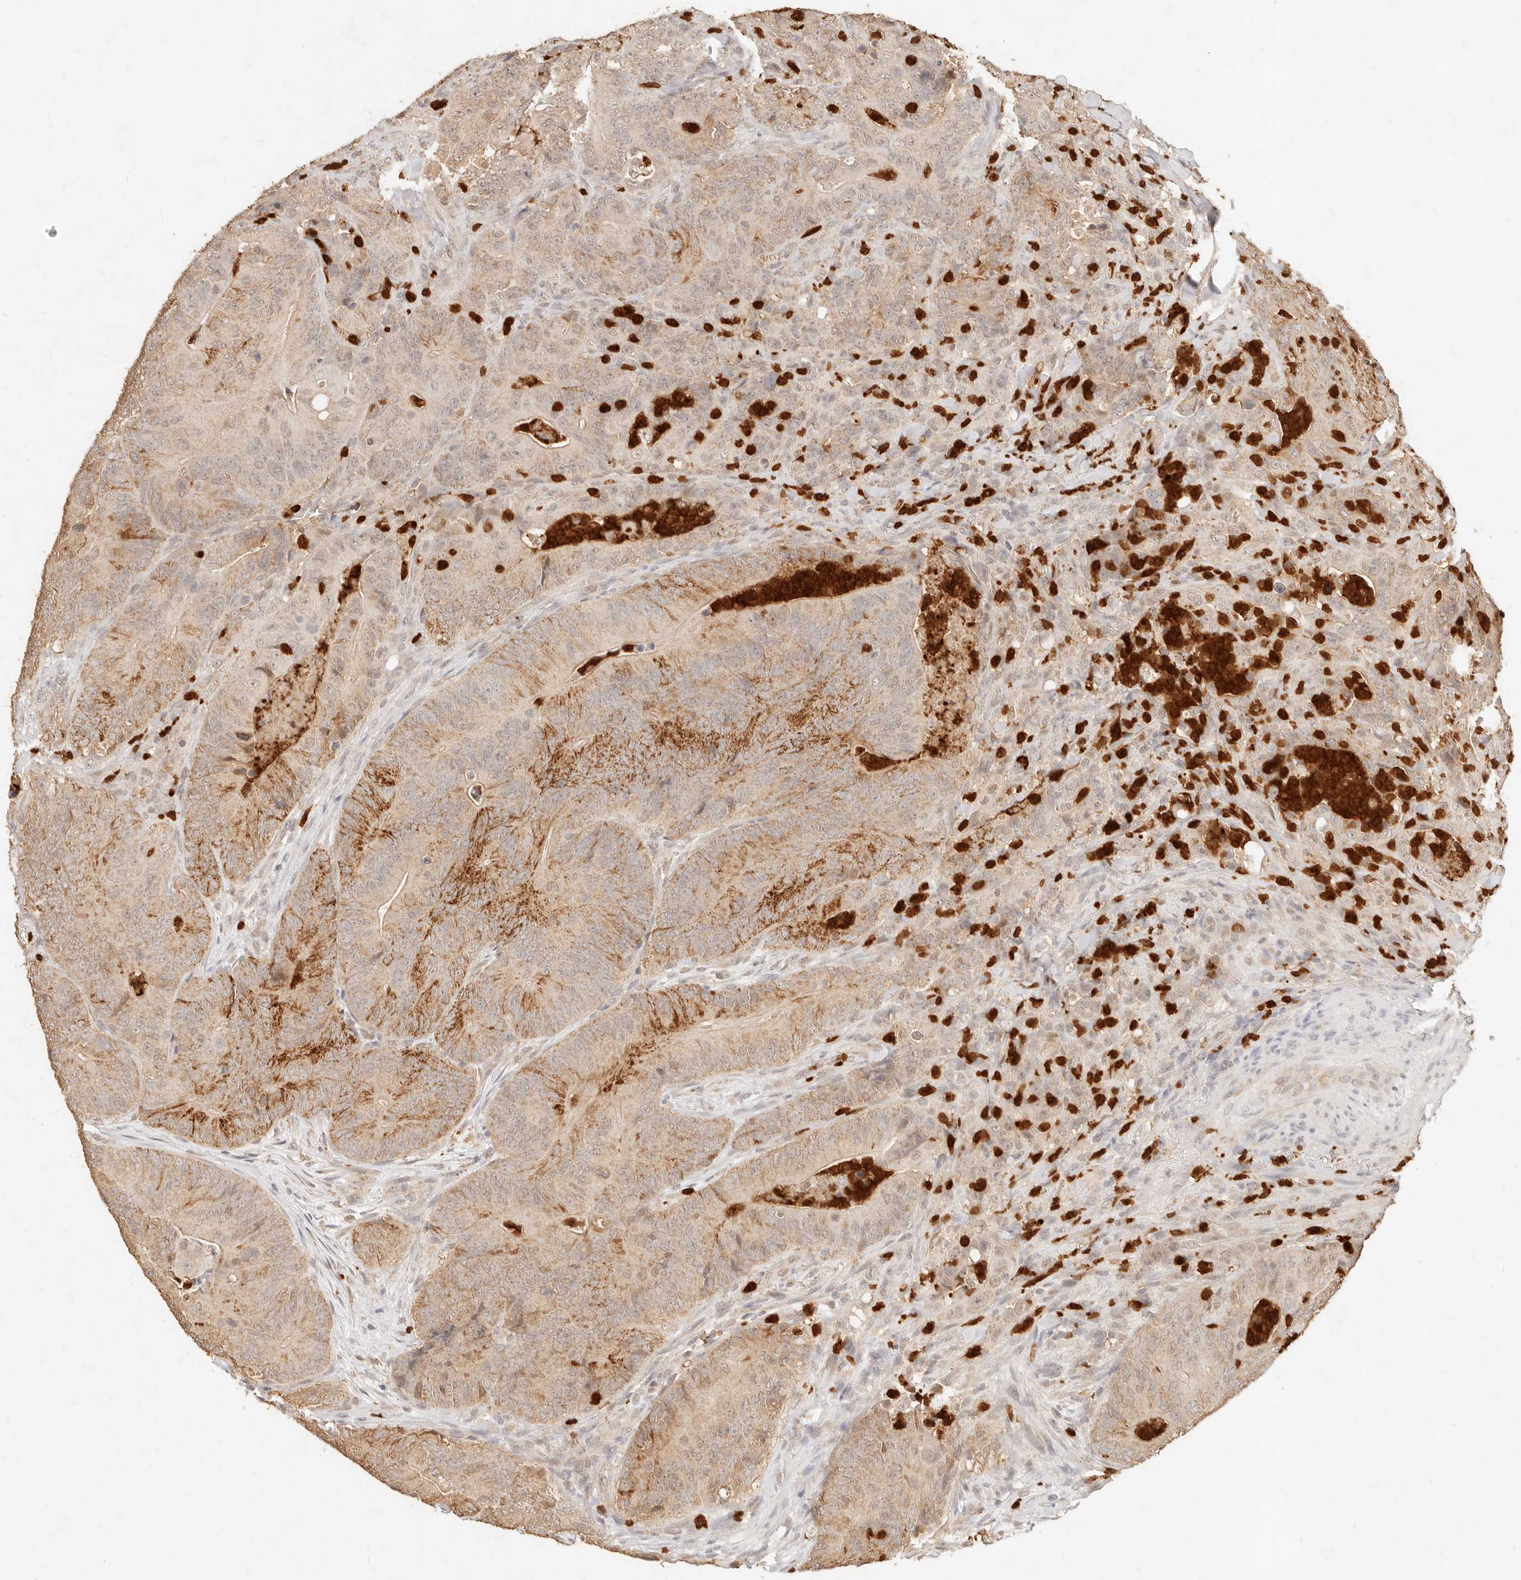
{"staining": {"intensity": "moderate", "quantity": "<25%", "location": "cytoplasmic/membranous"}, "tissue": "colorectal cancer", "cell_type": "Tumor cells", "image_type": "cancer", "snomed": [{"axis": "morphology", "description": "Normal tissue, NOS"}, {"axis": "topography", "description": "Colon"}], "caption": "Immunohistochemical staining of colorectal cancer exhibits moderate cytoplasmic/membranous protein expression in approximately <25% of tumor cells.", "gene": "TMTC2", "patient": {"sex": "female", "age": 82}}